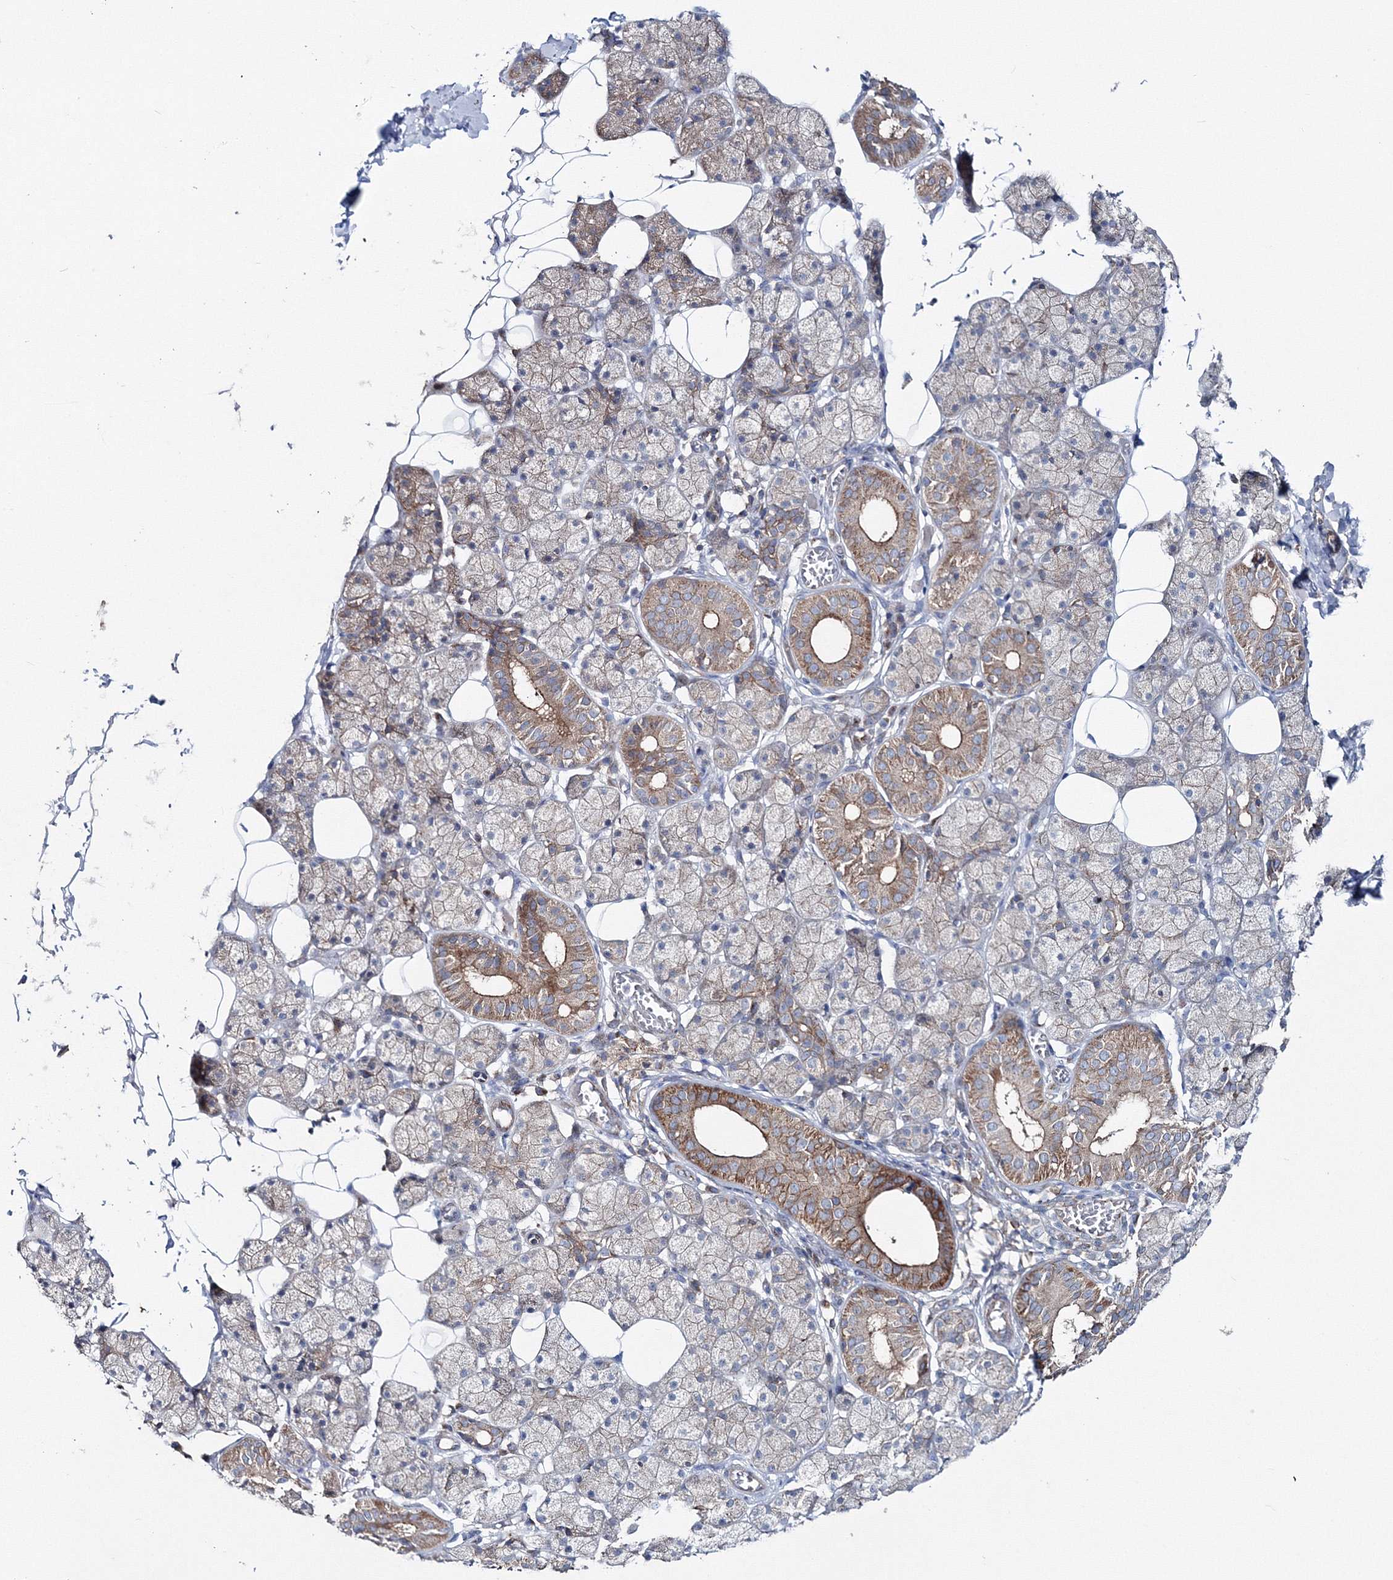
{"staining": {"intensity": "moderate", "quantity": "25%-75%", "location": "cytoplasmic/membranous"}, "tissue": "salivary gland", "cell_type": "Glandular cells", "image_type": "normal", "snomed": [{"axis": "morphology", "description": "Normal tissue, NOS"}, {"axis": "topography", "description": "Salivary gland"}], "caption": "High-magnification brightfield microscopy of unremarkable salivary gland stained with DAB (brown) and counterstained with hematoxylin (blue). glandular cells exhibit moderate cytoplasmic/membranous positivity is present in approximately25%-75% of cells.", "gene": "GGA2", "patient": {"sex": "female", "age": 33}}